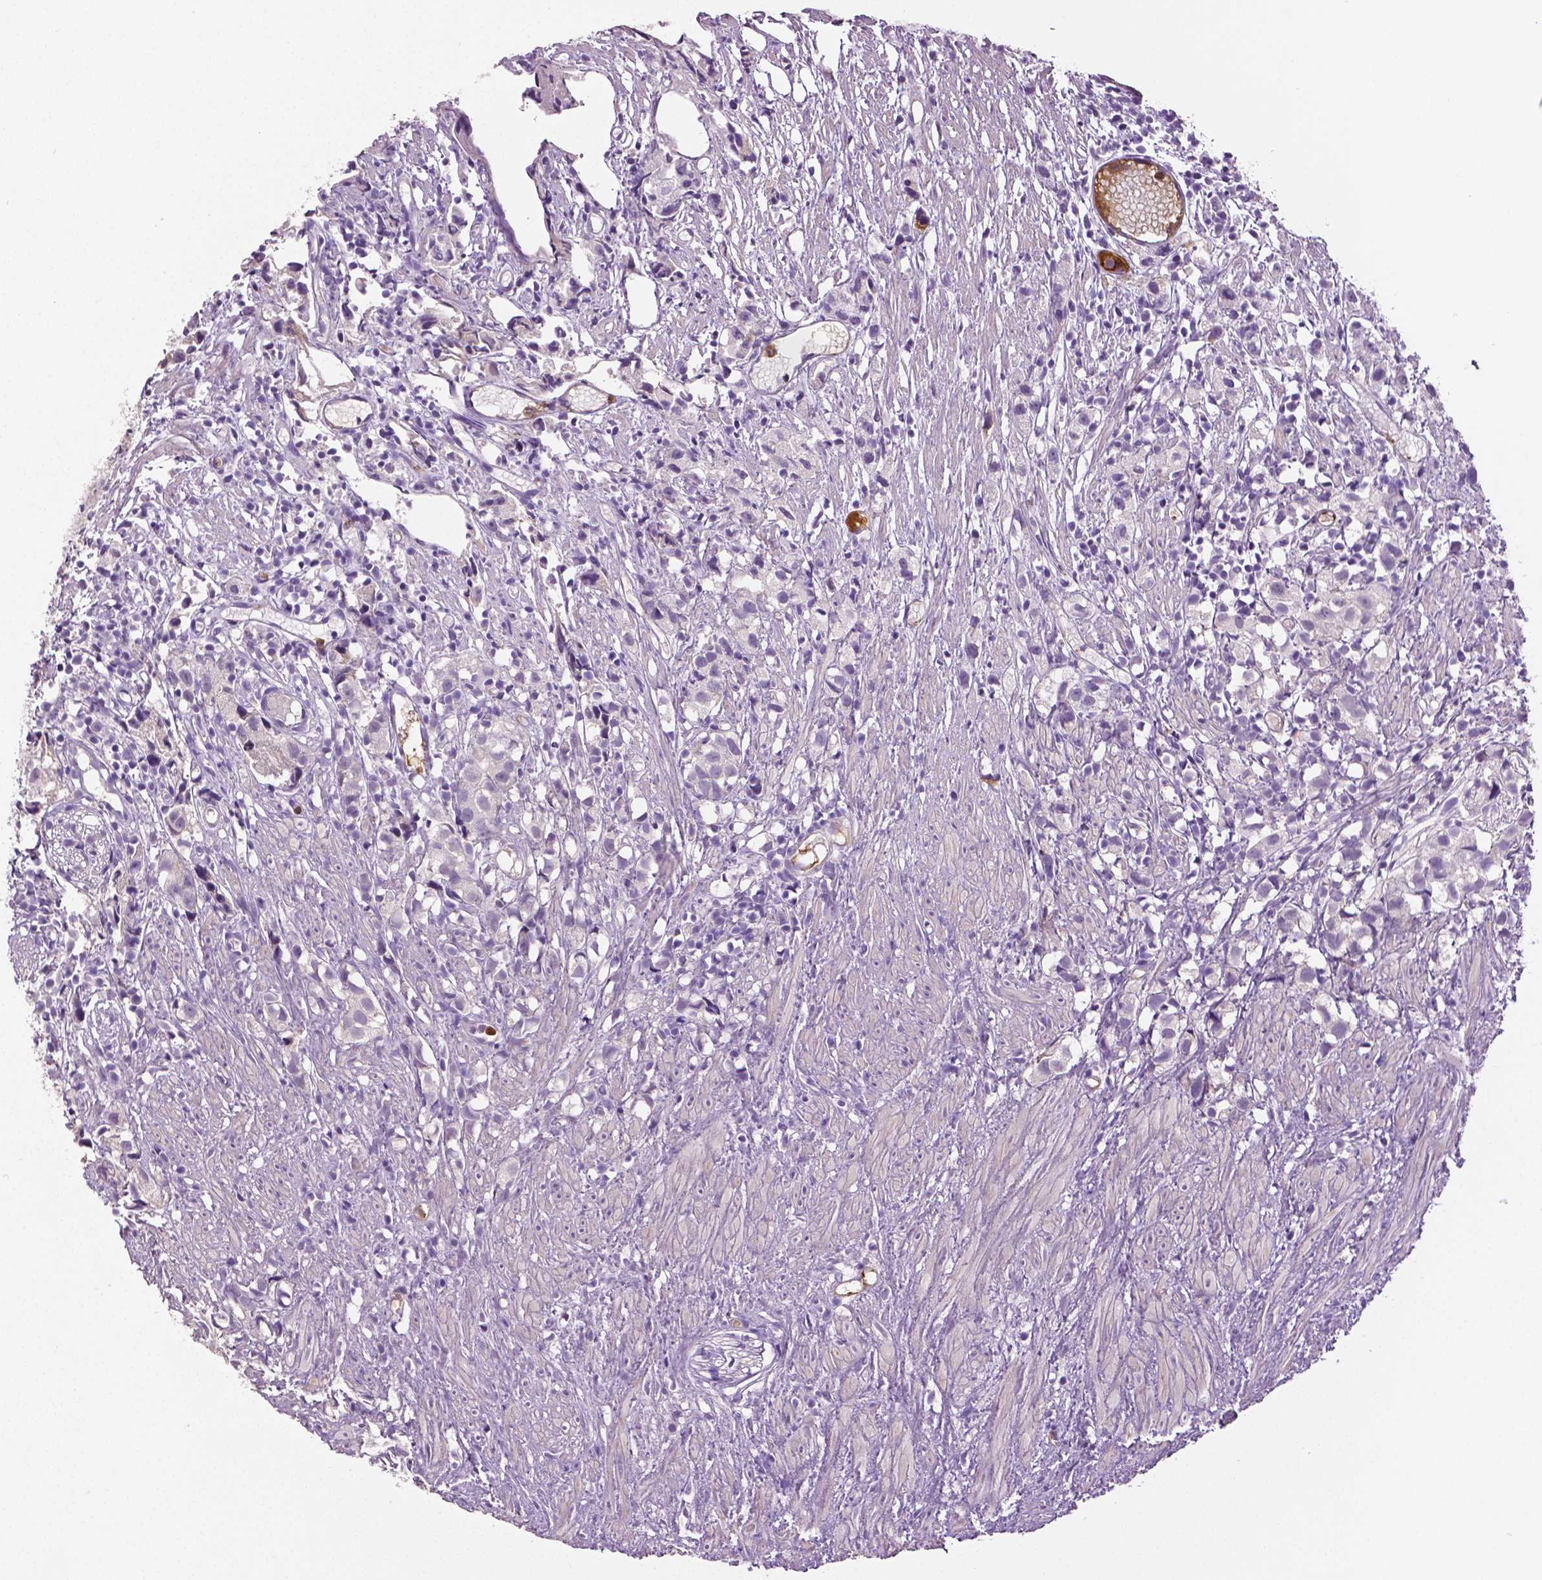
{"staining": {"intensity": "negative", "quantity": "none", "location": "none"}, "tissue": "prostate cancer", "cell_type": "Tumor cells", "image_type": "cancer", "snomed": [{"axis": "morphology", "description": "Adenocarcinoma, High grade"}, {"axis": "topography", "description": "Prostate"}], "caption": "Immunohistochemical staining of prostate high-grade adenocarcinoma demonstrates no significant positivity in tumor cells. The staining is performed using DAB brown chromogen with nuclei counter-stained in using hematoxylin.", "gene": "PTPN5", "patient": {"sex": "male", "age": 68}}